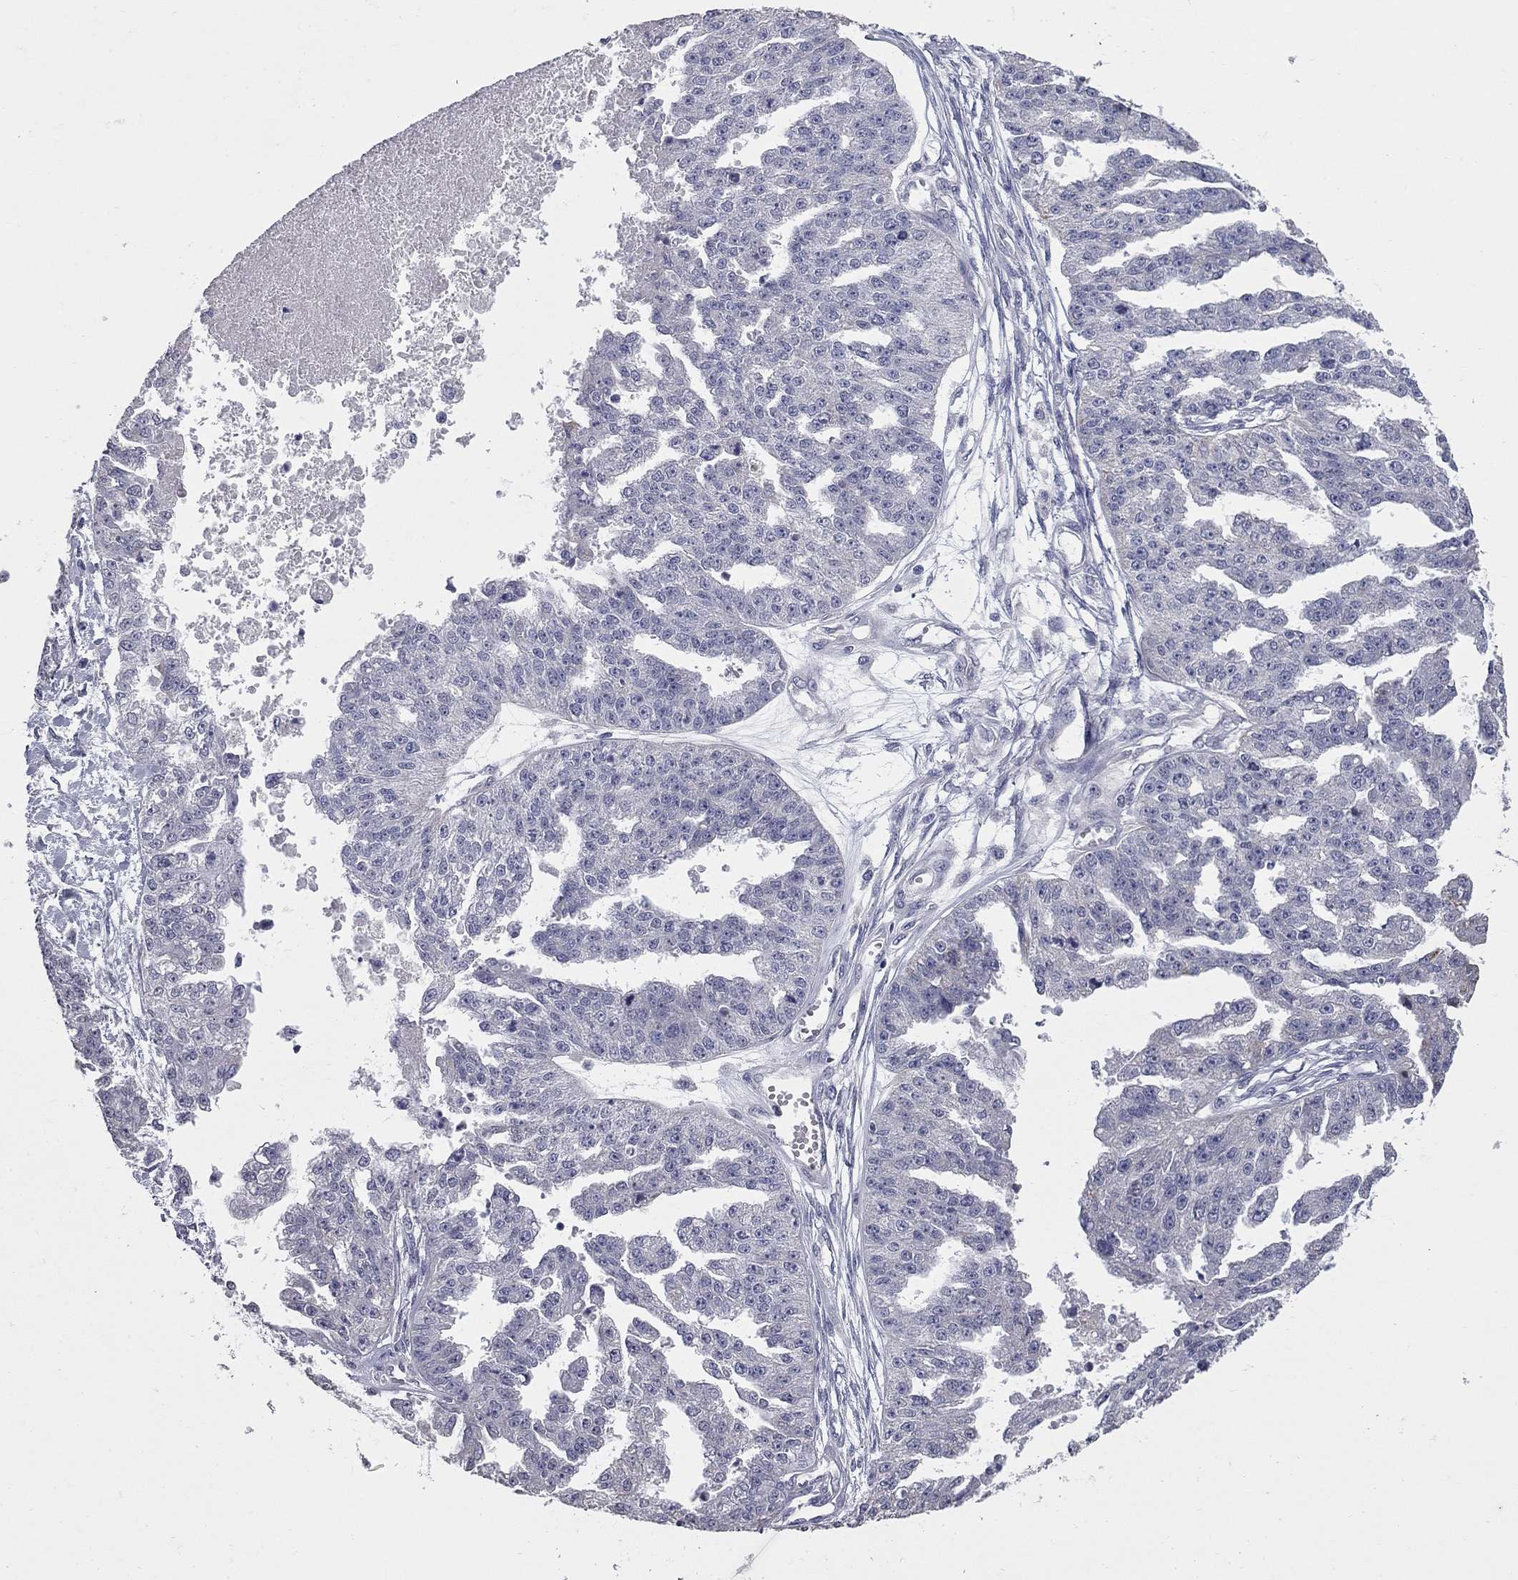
{"staining": {"intensity": "negative", "quantity": "none", "location": "none"}, "tissue": "ovarian cancer", "cell_type": "Tumor cells", "image_type": "cancer", "snomed": [{"axis": "morphology", "description": "Cystadenocarcinoma, serous, NOS"}, {"axis": "topography", "description": "Ovary"}], "caption": "This micrograph is of ovarian cancer stained with IHC to label a protein in brown with the nuclei are counter-stained blue. There is no staining in tumor cells. Nuclei are stained in blue.", "gene": "SHOC2", "patient": {"sex": "female", "age": 58}}